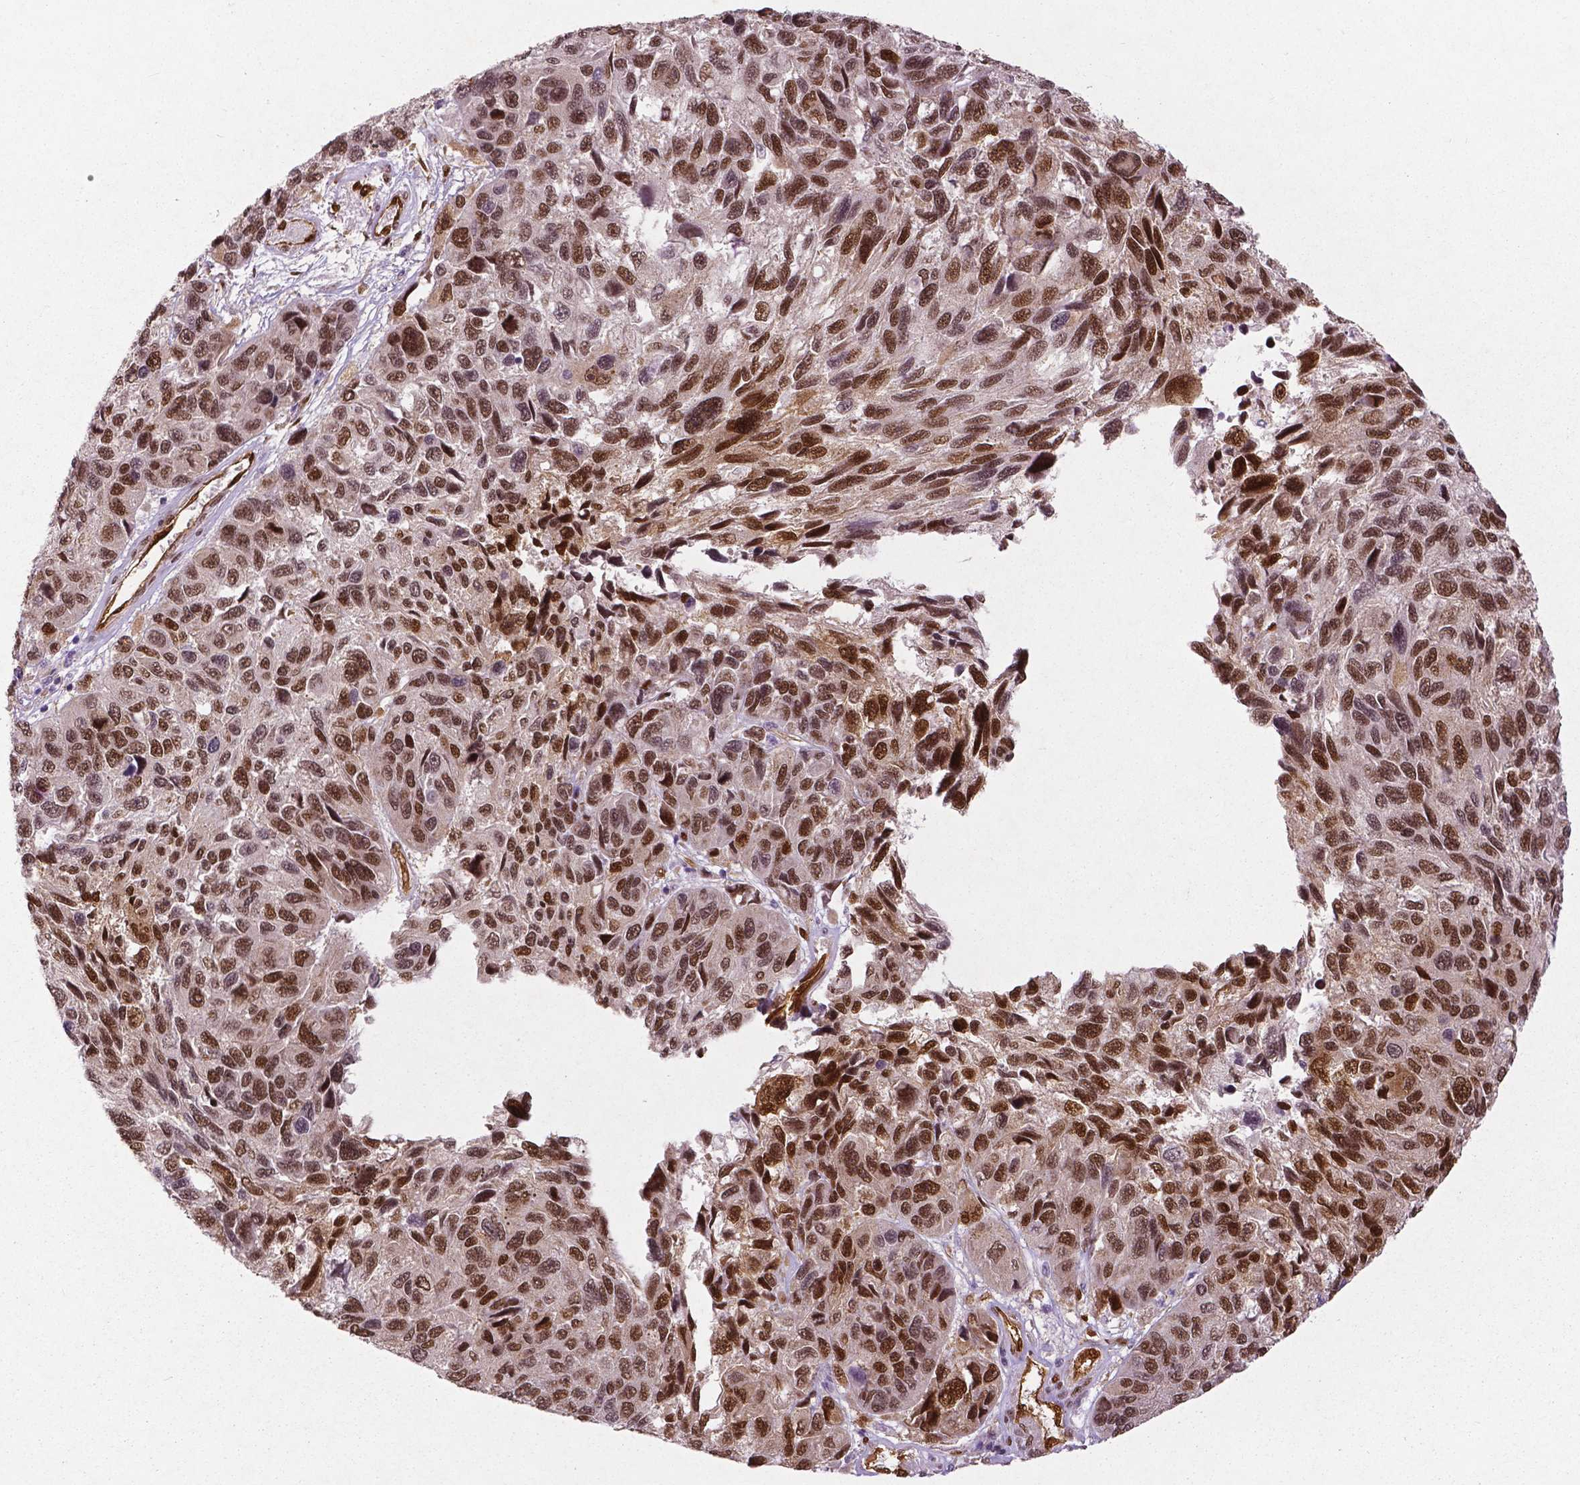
{"staining": {"intensity": "moderate", "quantity": ">75%", "location": "cytoplasmic/membranous,nuclear"}, "tissue": "melanoma", "cell_type": "Tumor cells", "image_type": "cancer", "snomed": [{"axis": "morphology", "description": "Malignant melanoma, NOS"}, {"axis": "topography", "description": "Skin"}], "caption": "This micrograph demonstrates immunohistochemistry staining of melanoma, with medium moderate cytoplasmic/membranous and nuclear staining in approximately >75% of tumor cells.", "gene": "WWTR1", "patient": {"sex": "male", "age": 53}}